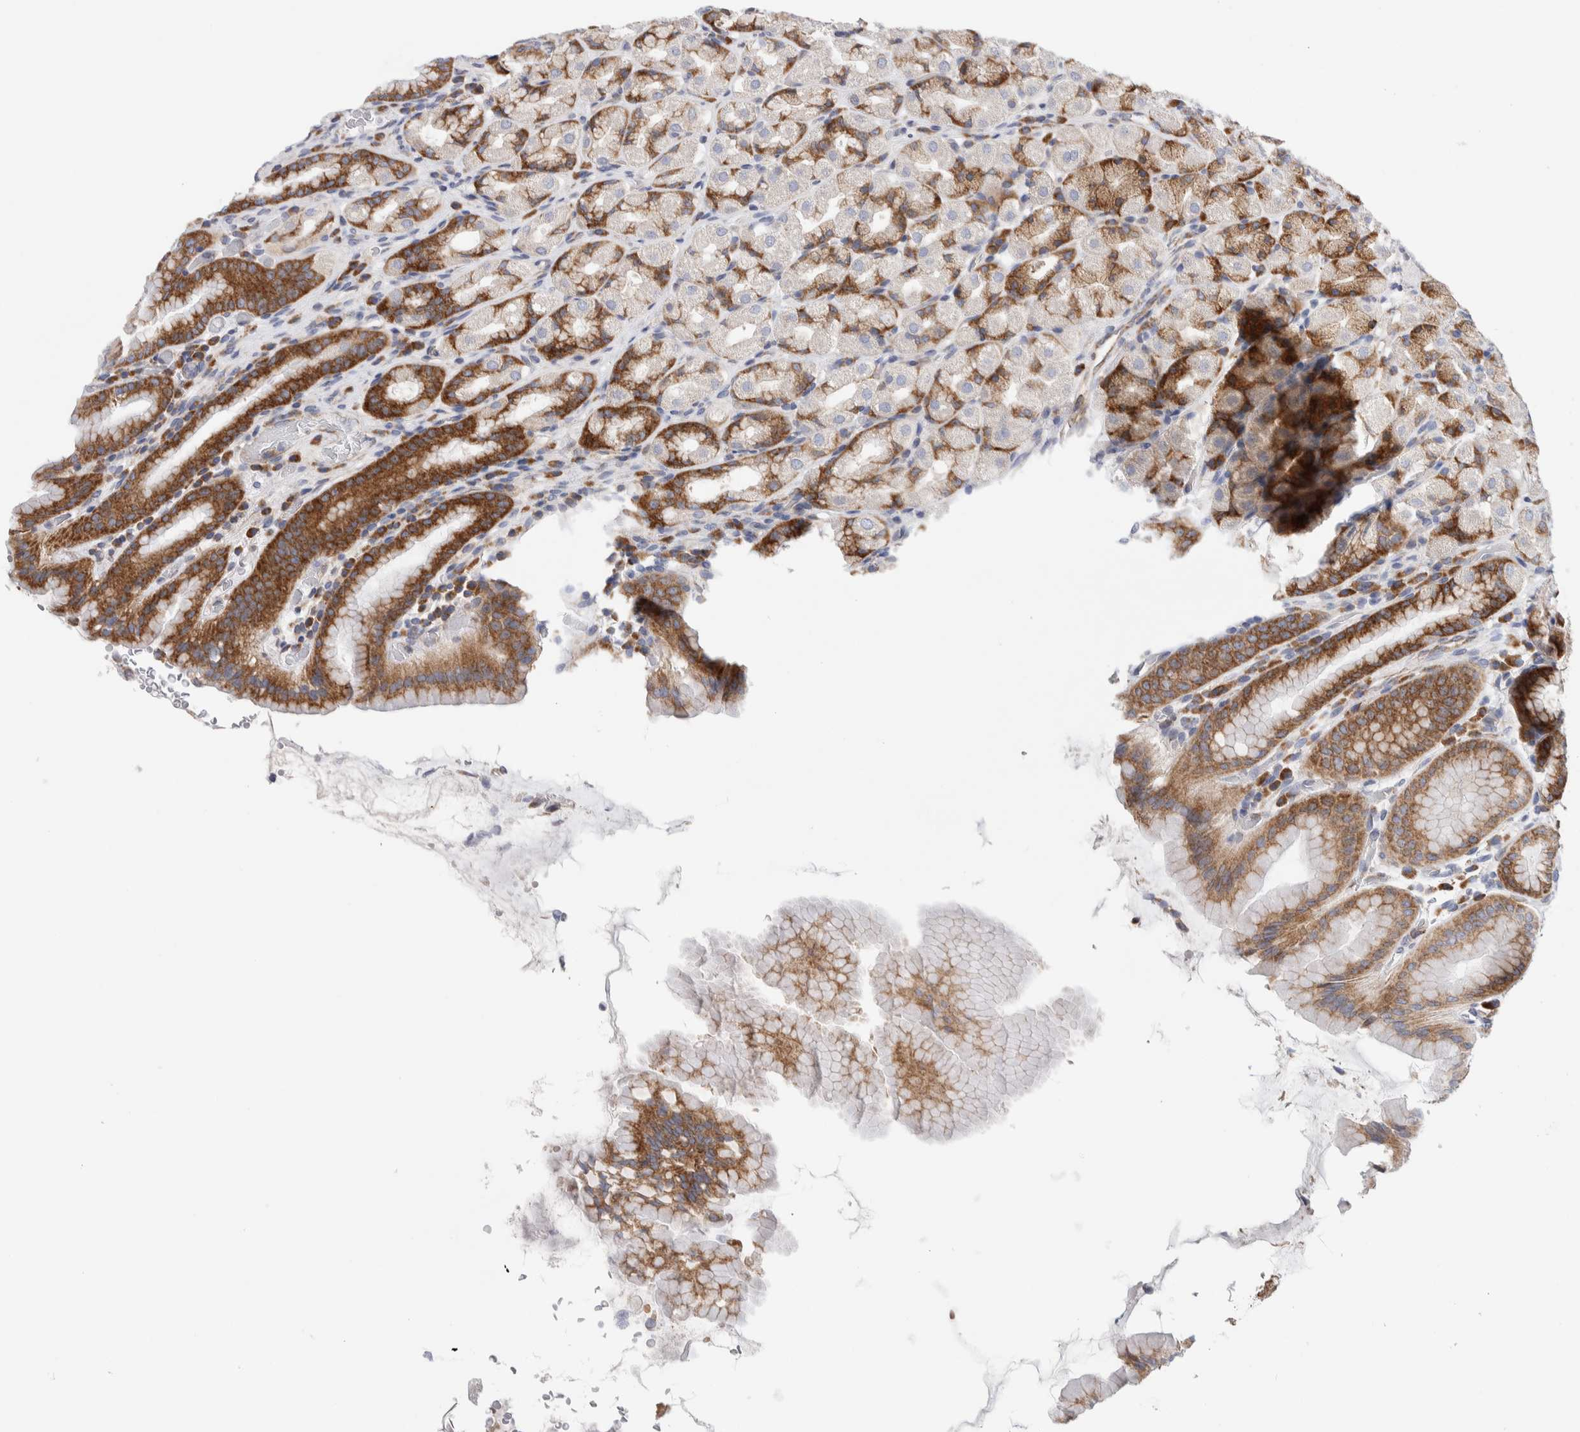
{"staining": {"intensity": "strong", "quantity": "25%-75%", "location": "cytoplasmic/membranous"}, "tissue": "stomach", "cell_type": "Glandular cells", "image_type": "normal", "snomed": [{"axis": "morphology", "description": "Normal tissue, NOS"}, {"axis": "topography", "description": "Stomach, upper"}], "caption": "This photomicrograph displays benign stomach stained with immunohistochemistry (IHC) to label a protein in brown. The cytoplasmic/membranous of glandular cells show strong positivity for the protein. Nuclei are counter-stained blue.", "gene": "RACK1", "patient": {"sex": "male", "age": 68}}